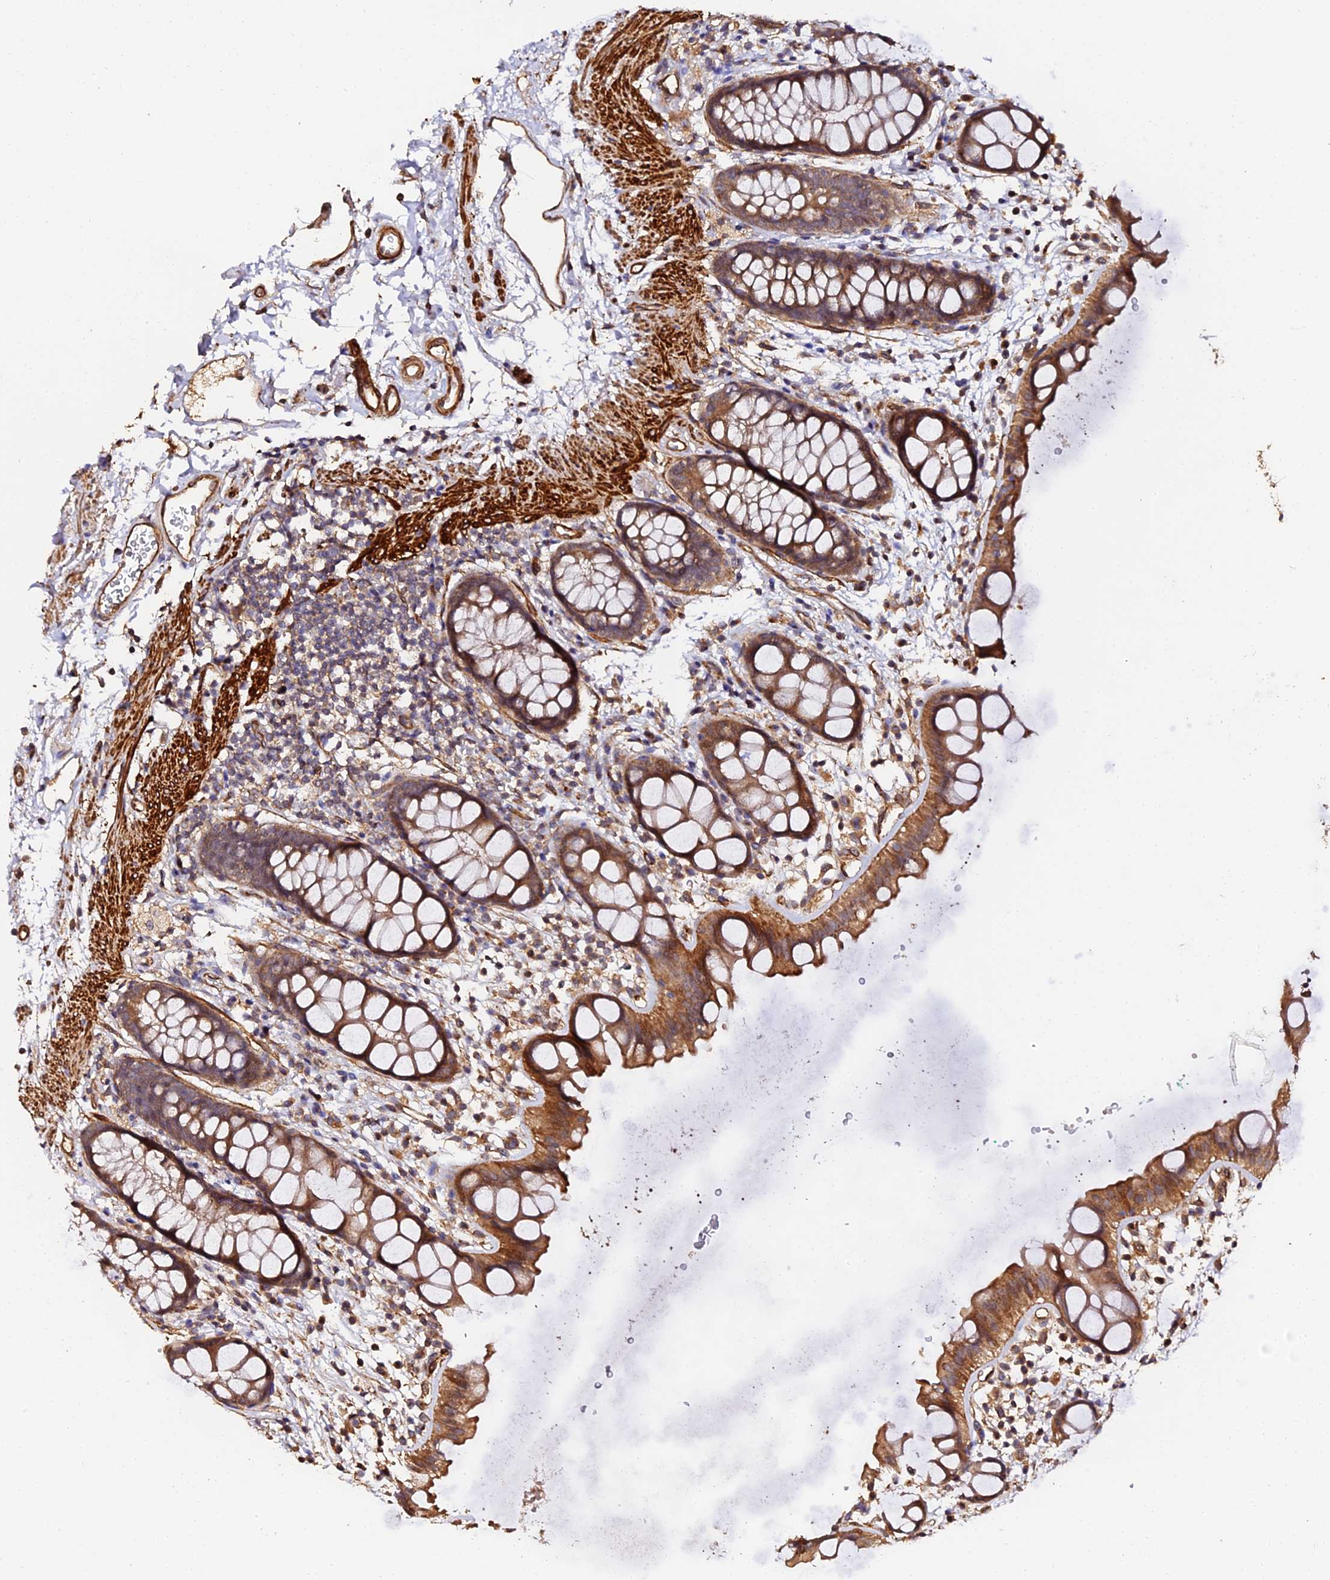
{"staining": {"intensity": "moderate", "quantity": ">75%", "location": "cytoplasmic/membranous"}, "tissue": "rectum", "cell_type": "Glandular cells", "image_type": "normal", "snomed": [{"axis": "morphology", "description": "Normal tissue, NOS"}, {"axis": "topography", "description": "Rectum"}], "caption": "High-power microscopy captured an immunohistochemistry (IHC) histopathology image of normal rectum, revealing moderate cytoplasmic/membranous expression in approximately >75% of glandular cells. The staining was performed using DAB to visualize the protein expression in brown, while the nuclei were stained in blue with hematoxylin (Magnification: 20x).", "gene": "TDO2", "patient": {"sex": "female", "age": 65}}